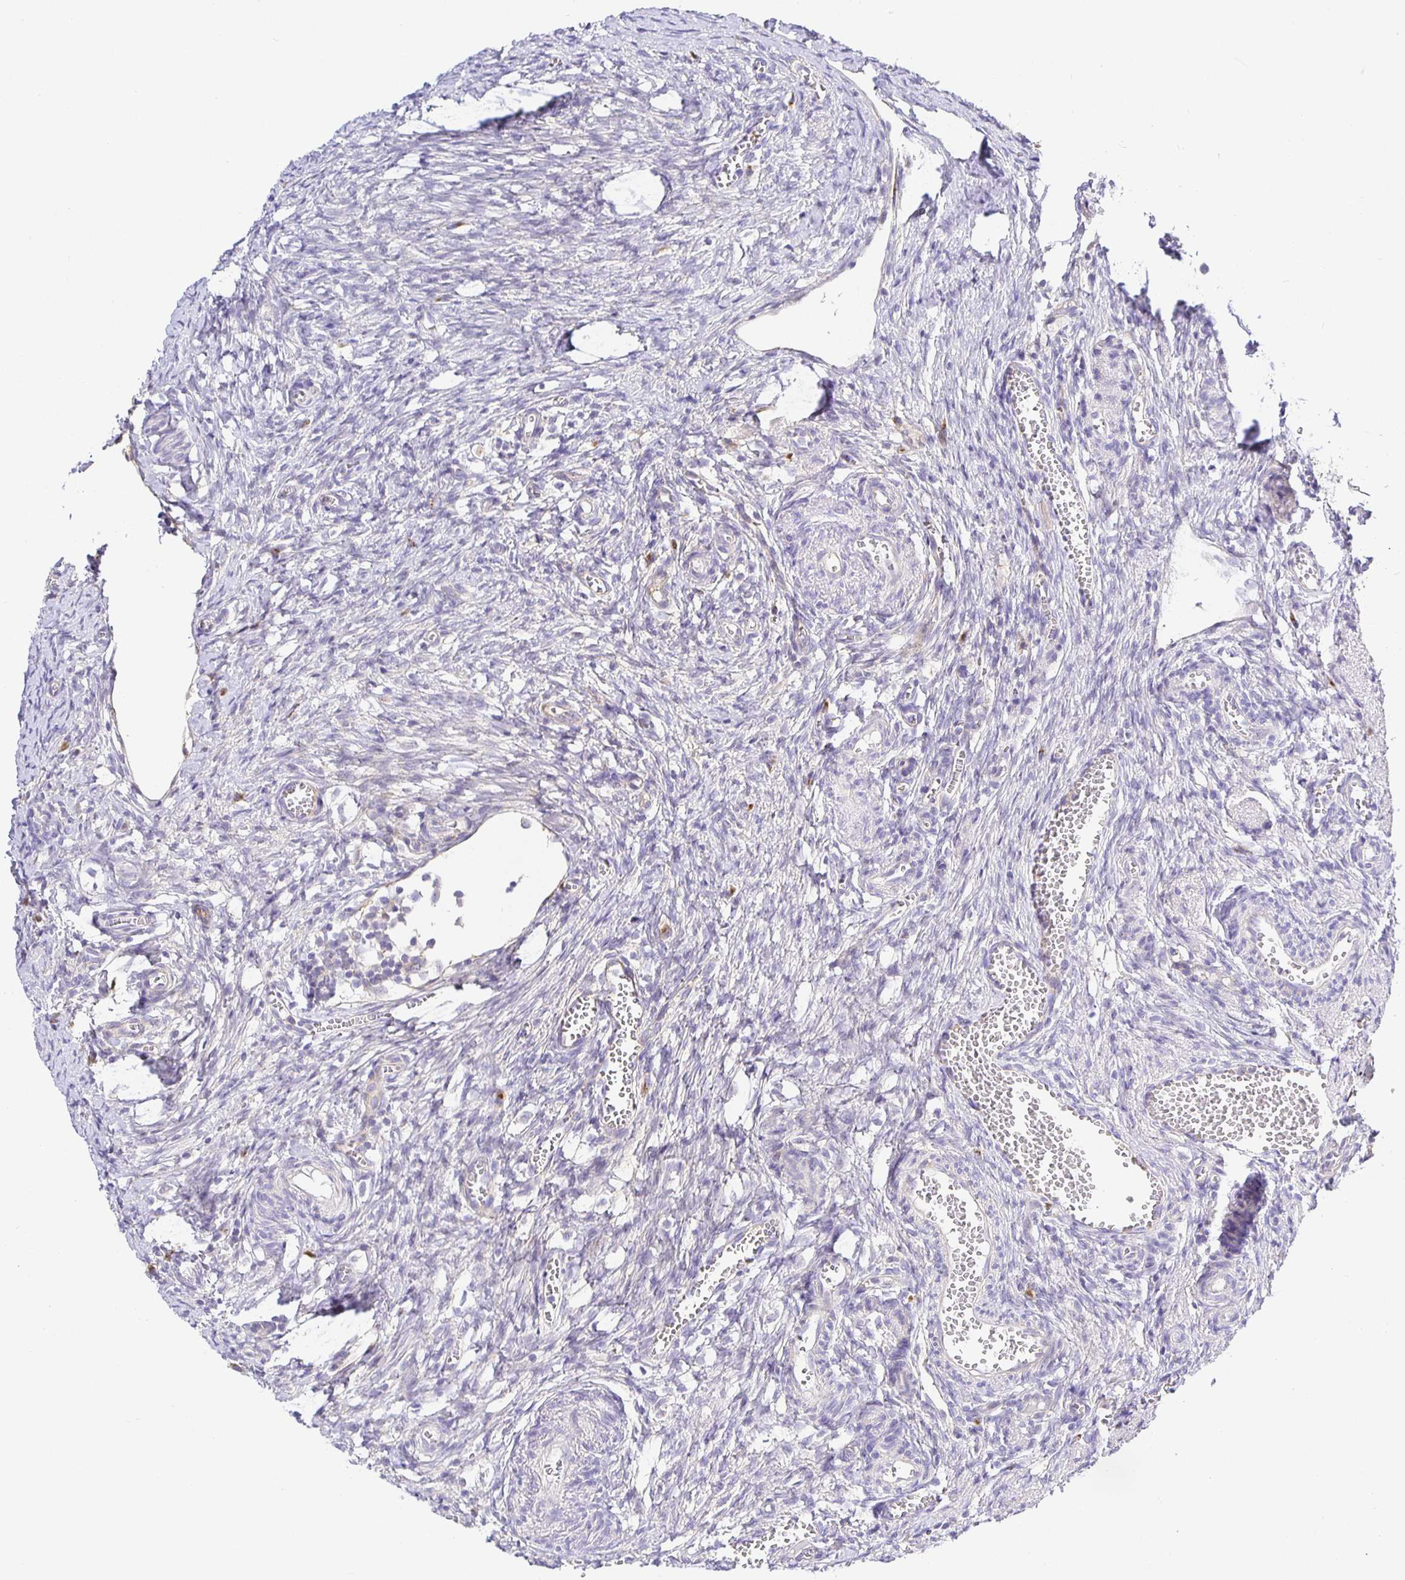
{"staining": {"intensity": "moderate", "quantity": ">75%", "location": "cytoplasmic/membranous"}, "tissue": "ovary", "cell_type": "Follicle cells", "image_type": "normal", "snomed": [{"axis": "morphology", "description": "Normal tissue, NOS"}, {"axis": "topography", "description": "Ovary"}], "caption": "Brown immunohistochemical staining in normal ovary demonstrates moderate cytoplasmic/membranous staining in about >75% of follicle cells.", "gene": "OPALIN", "patient": {"sex": "female", "age": 41}}